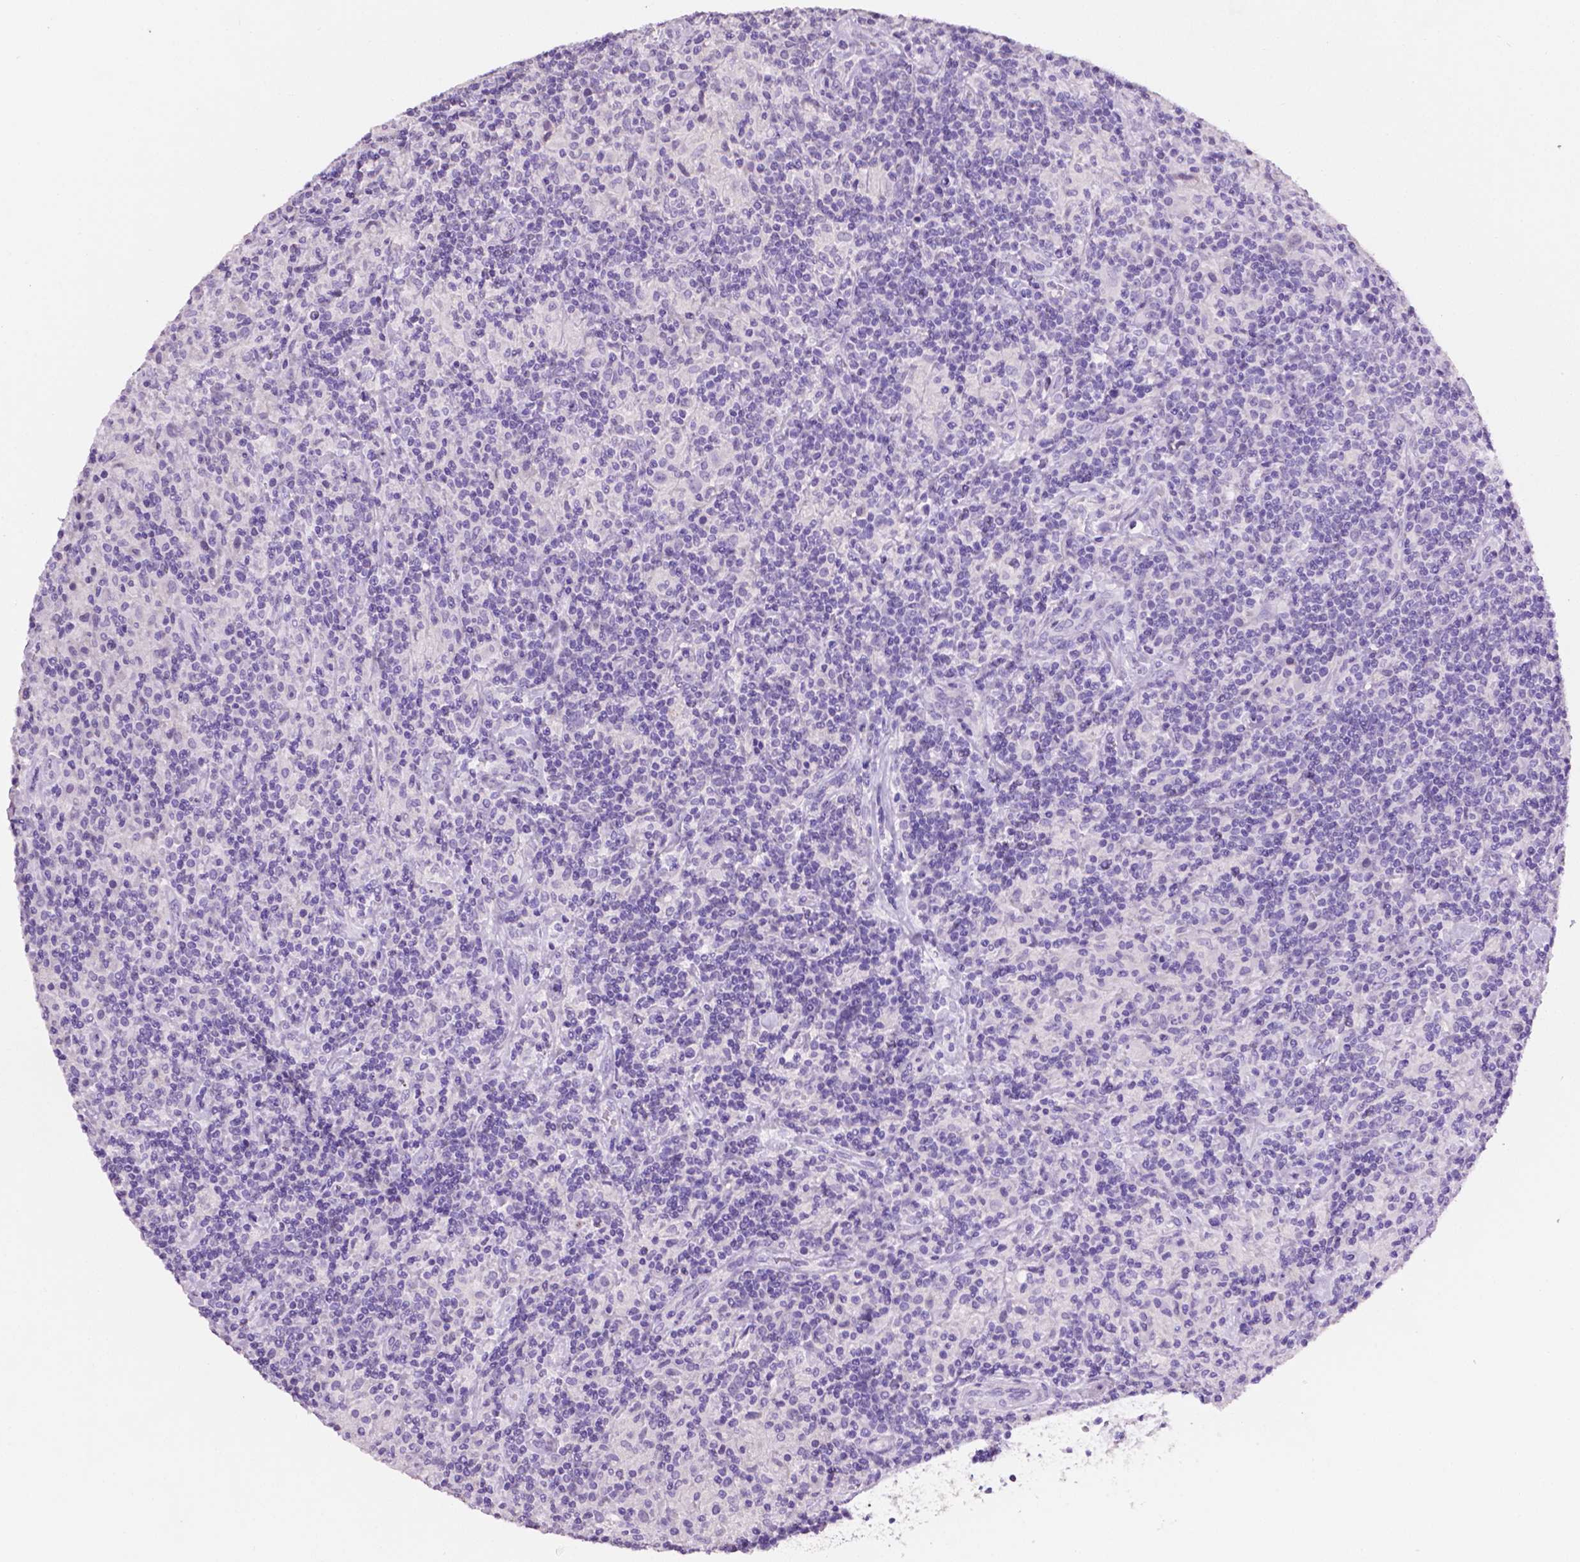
{"staining": {"intensity": "negative", "quantity": "none", "location": "none"}, "tissue": "lymphoma", "cell_type": "Tumor cells", "image_type": "cancer", "snomed": [{"axis": "morphology", "description": "Hodgkin's disease, NOS"}, {"axis": "topography", "description": "Lymph node"}], "caption": "Lymphoma was stained to show a protein in brown. There is no significant staining in tumor cells.", "gene": "TACSTD2", "patient": {"sex": "male", "age": 70}}